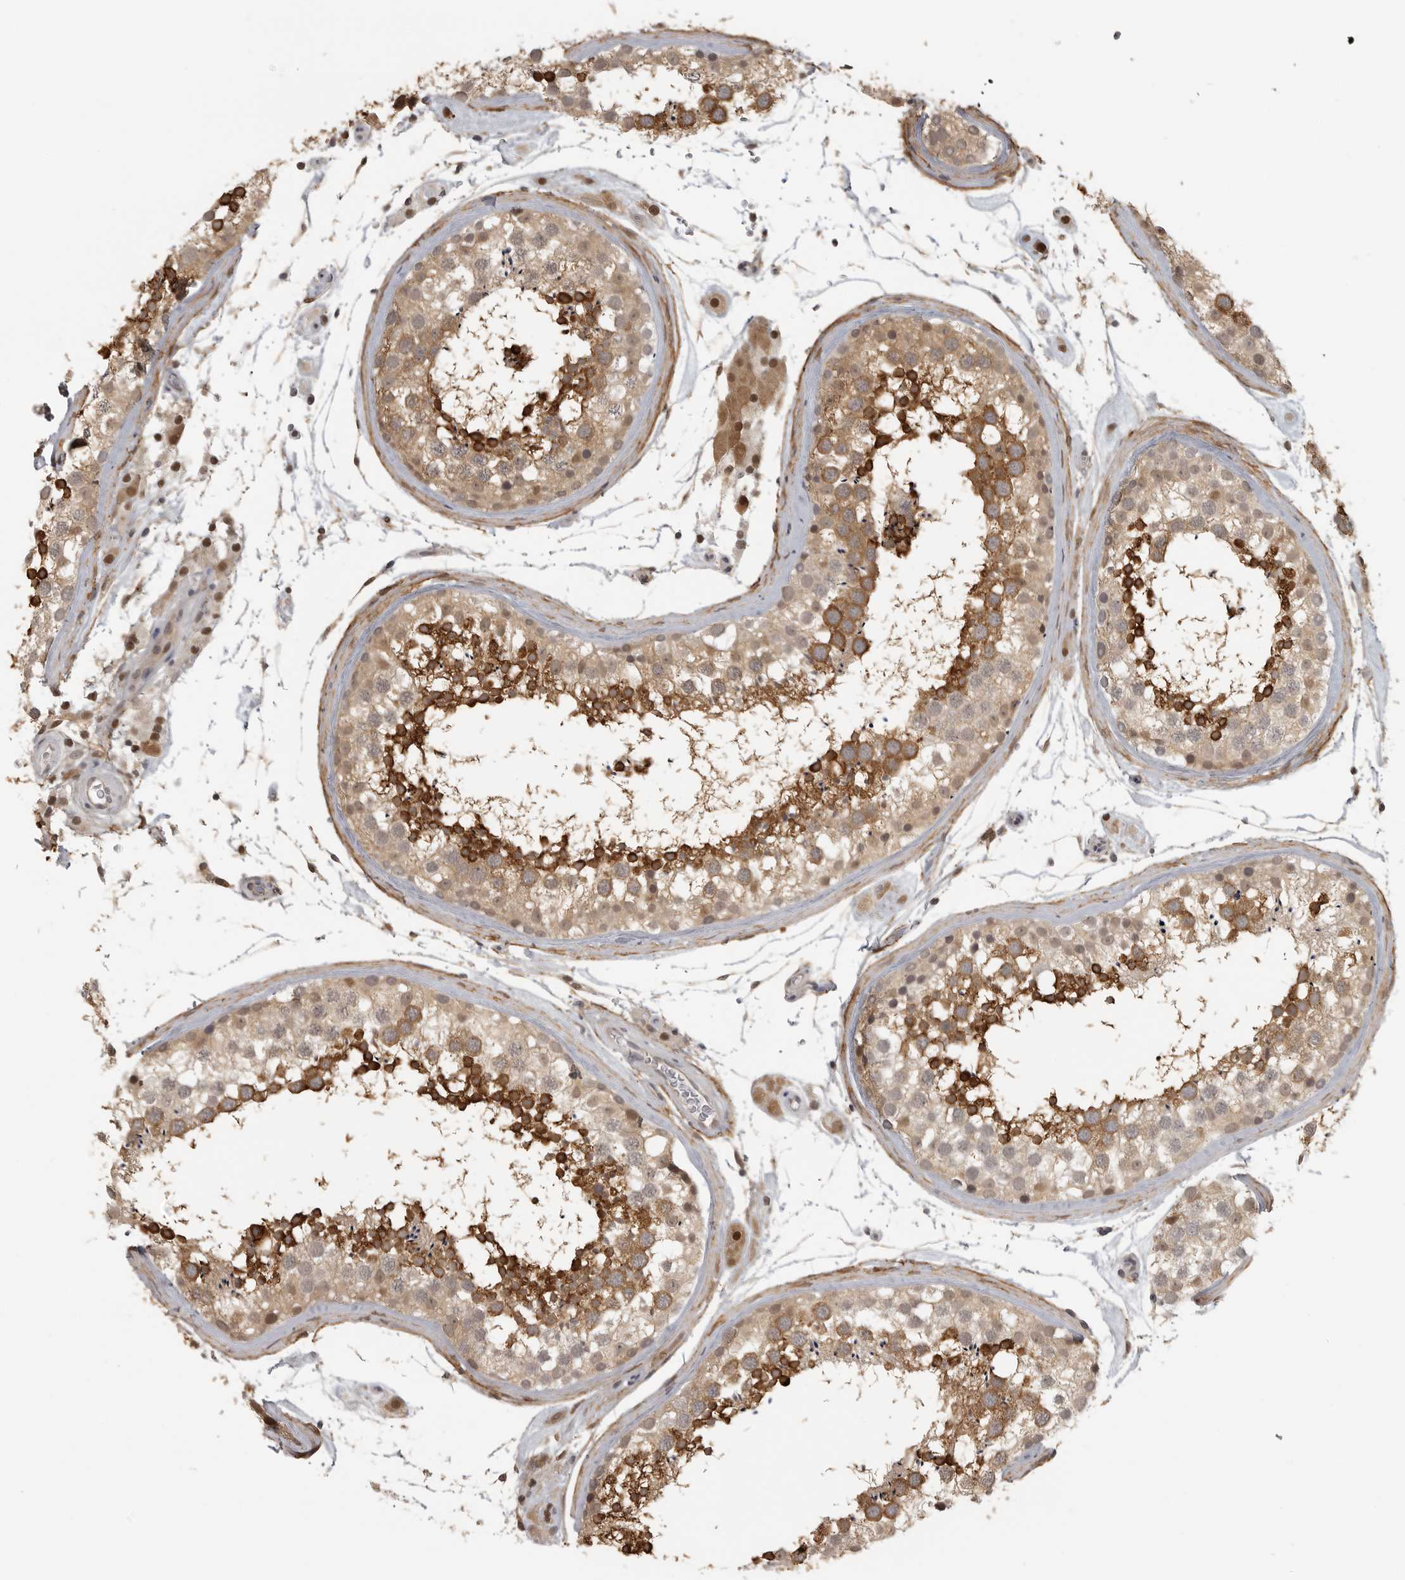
{"staining": {"intensity": "moderate", "quantity": ">75%", "location": "cytoplasmic/membranous"}, "tissue": "testis", "cell_type": "Cells in seminiferous ducts", "image_type": "normal", "snomed": [{"axis": "morphology", "description": "Normal tissue, NOS"}, {"axis": "topography", "description": "Testis"}], "caption": "Protein expression analysis of unremarkable testis reveals moderate cytoplasmic/membranous expression in approximately >75% of cells in seminiferous ducts. (brown staining indicates protein expression, while blue staining denotes nuclei).", "gene": "UROD", "patient": {"sex": "male", "age": 46}}